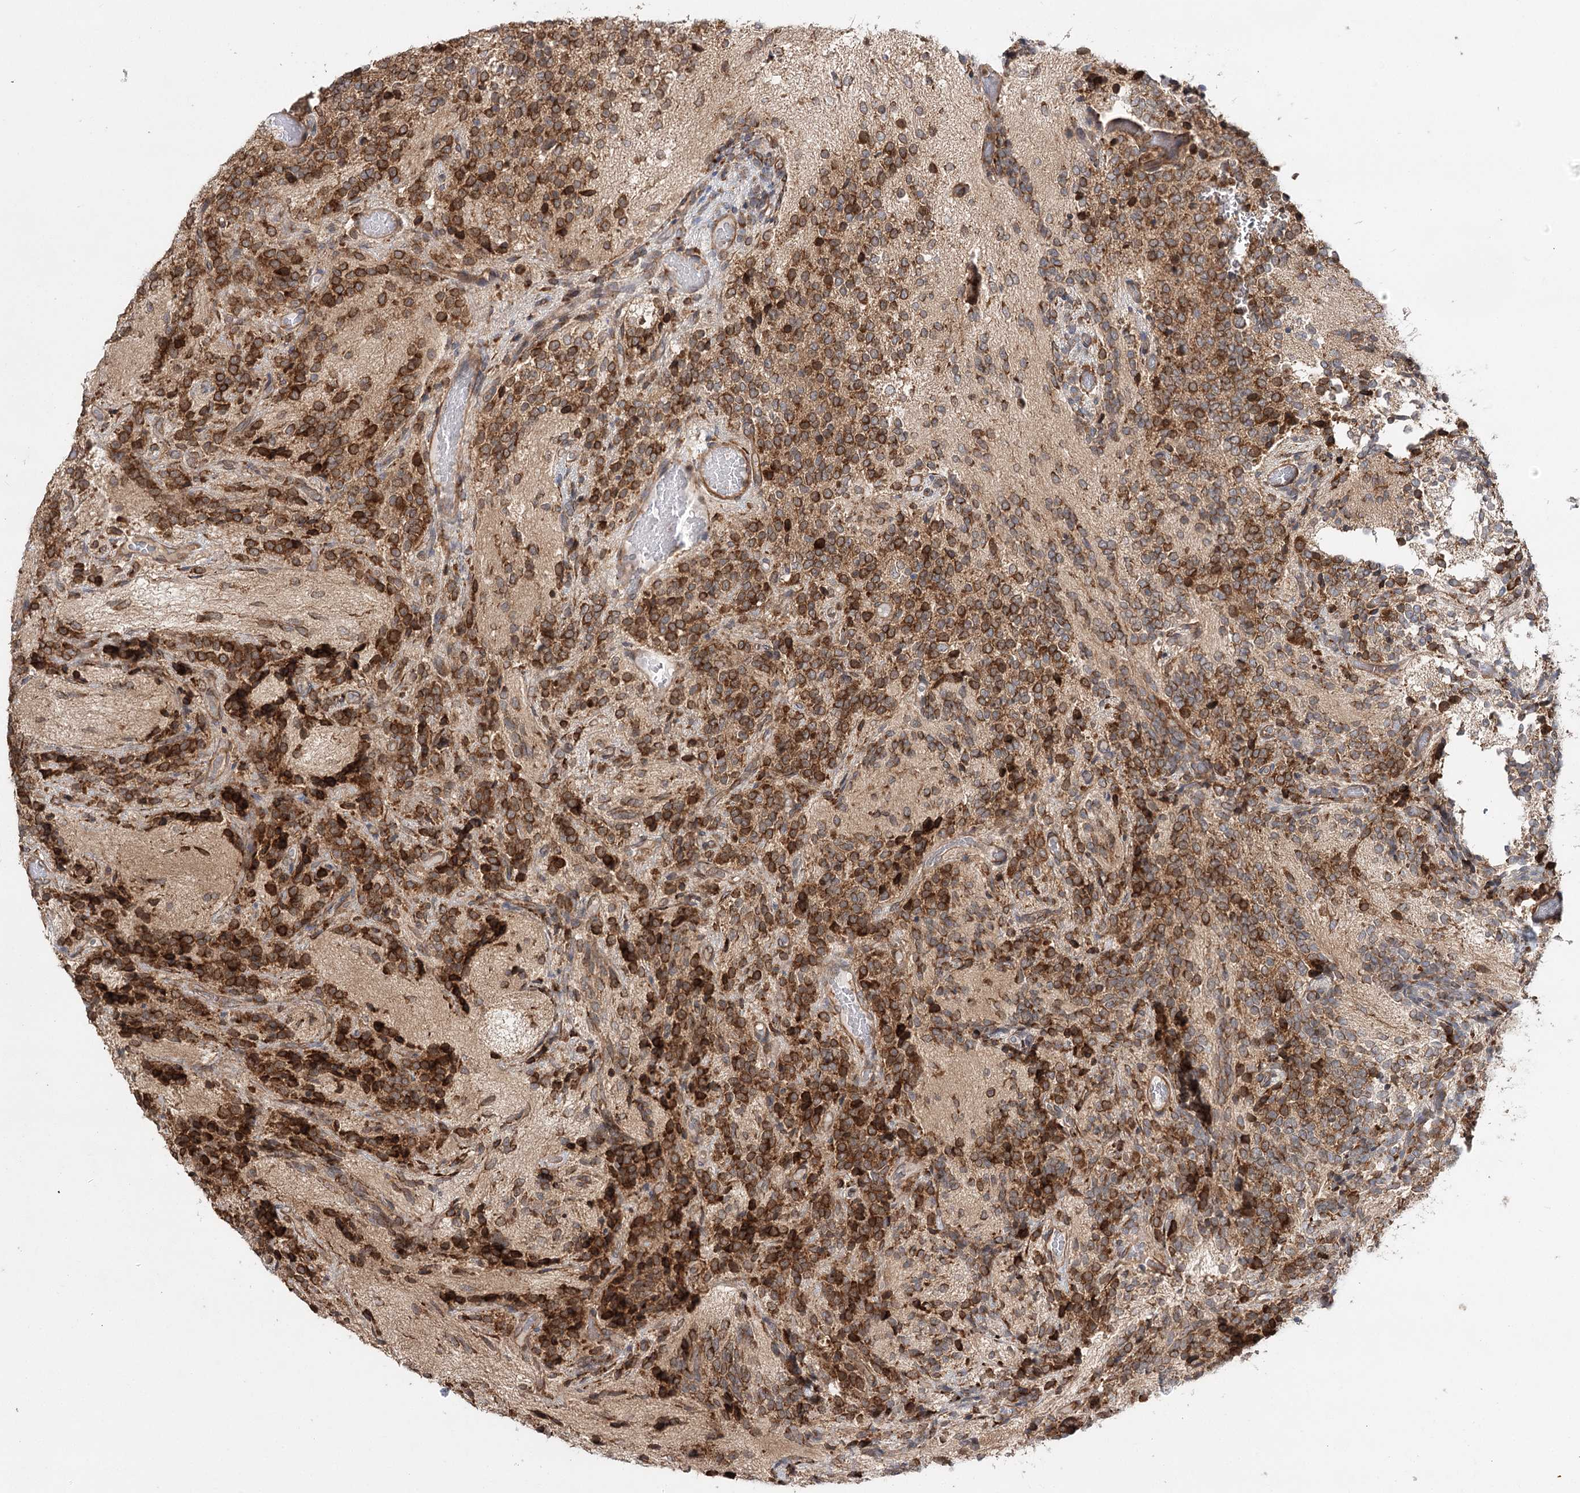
{"staining": {"intensity": "strong", "quantity": ">75%", "location": "cytoplasmic/membranous"}, "tissue": "glioma", "cell_type": "Tumor cells", "image_type": "cancer", "snomed": [{"axis": "morphology", "description": "Glioma, malignant, Low grade"}, {"axis": "topography", "description": "Brain"}], "caption": "Protein staining shows strong cytoplasmic/membranous expression in about >75% of tumor cells in glioma. The staining was performed using DAB (3,3'-diaminobenzidine), with brown indicating positive protein expression. Nuclei are stained blue with hematoxylin.", "gene": "DNAJB14", "patient": {"sex": "female", "age": 1}}